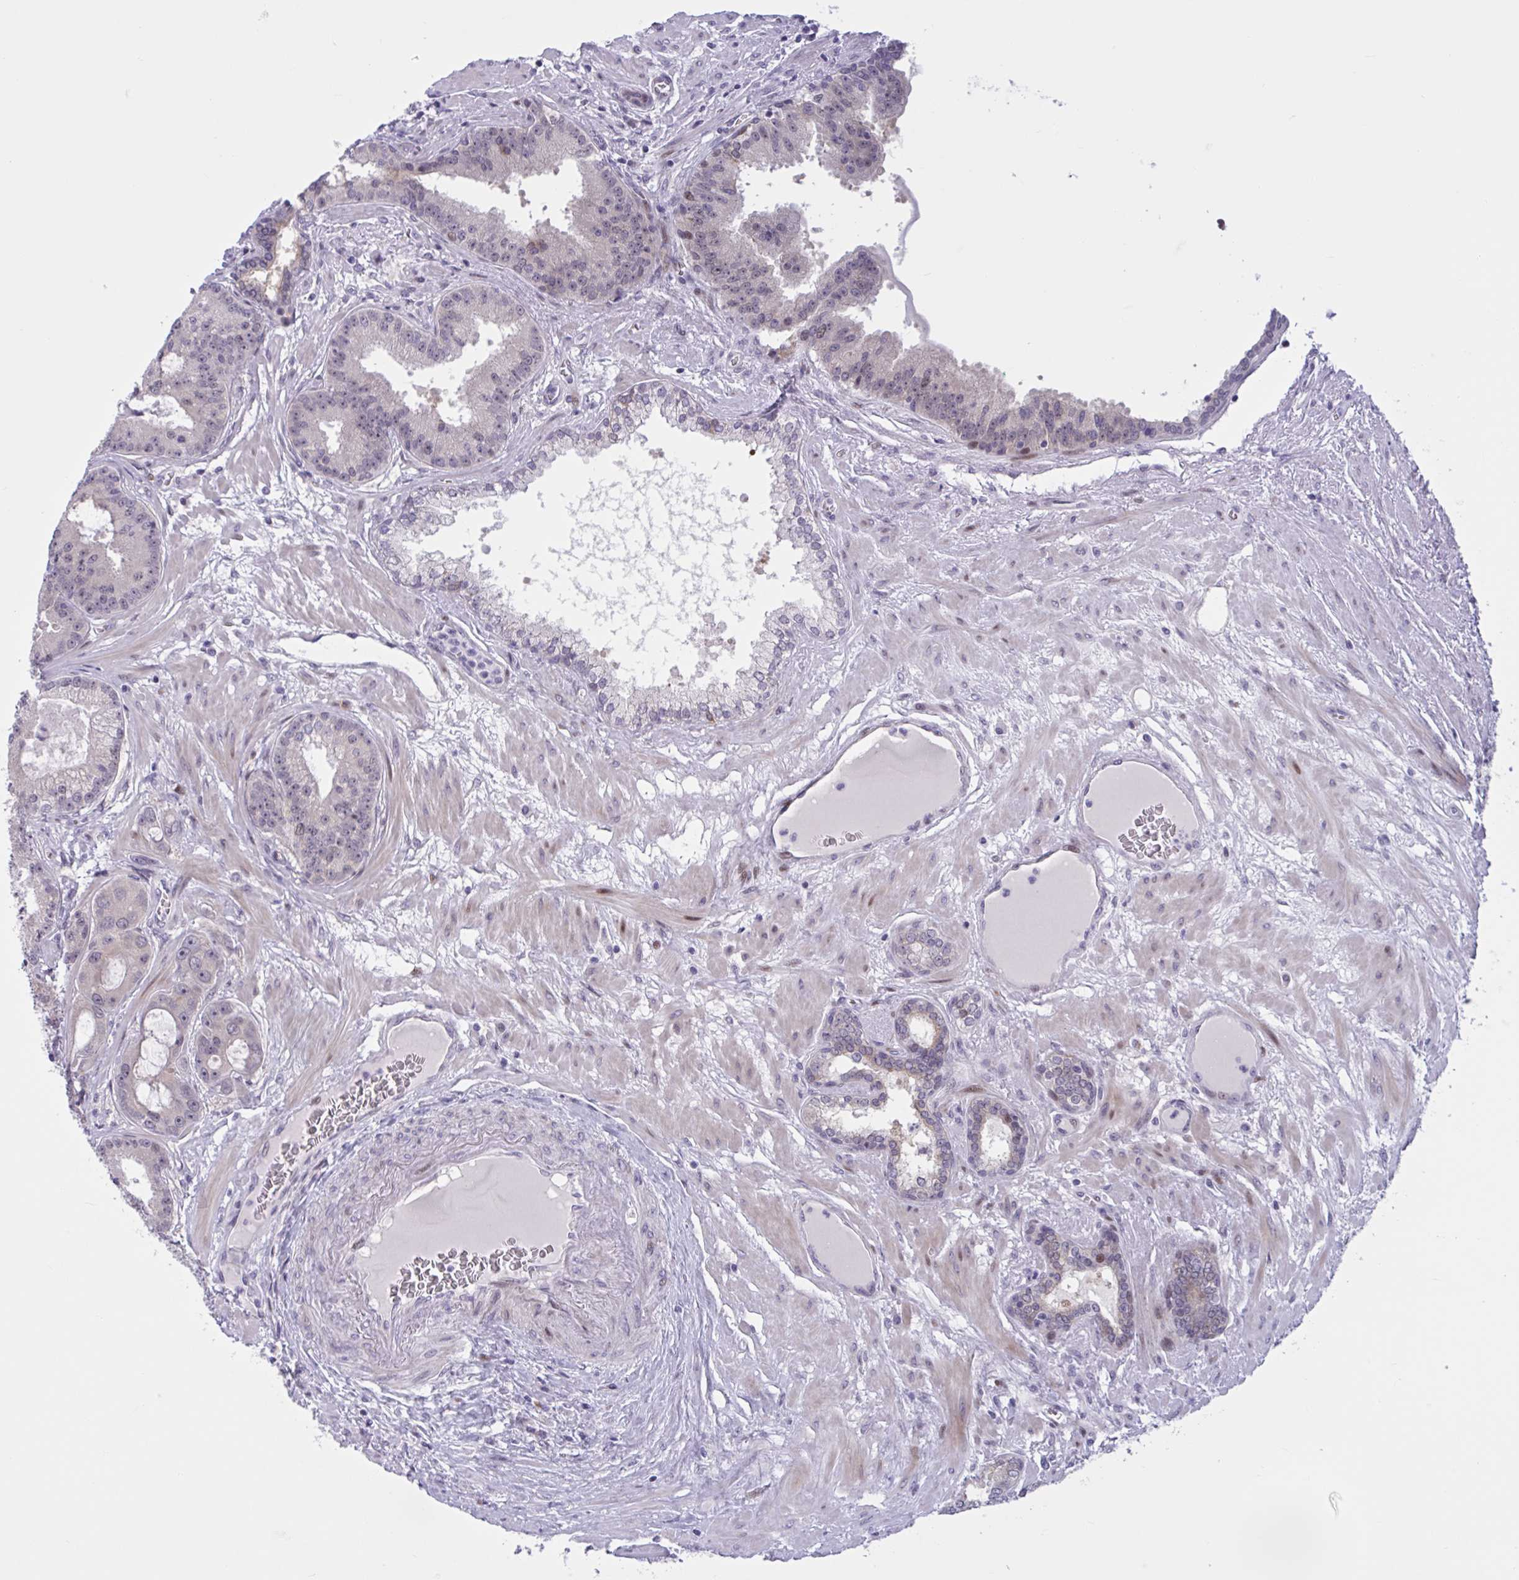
{"staining": {"intensity": "weak", "quantity": "25%-75%", "location": "nuclear"}, "tissue": "prostate cancer", "cell_type": "Tumor cells", "image_type": "cancer", "snomed": [{"axis": "morphology", "description": "Adenocarcinoma, High grade"}, {"axis": "topography", "description": "Prostate"}], "caption": "Prostate cancer stained for a protein (brown) shows weak nuclear positive positivity in about 25%-75% of tumor cells.", "gene": "RBL1", "patient": {"sex": "male", "age": 65}}